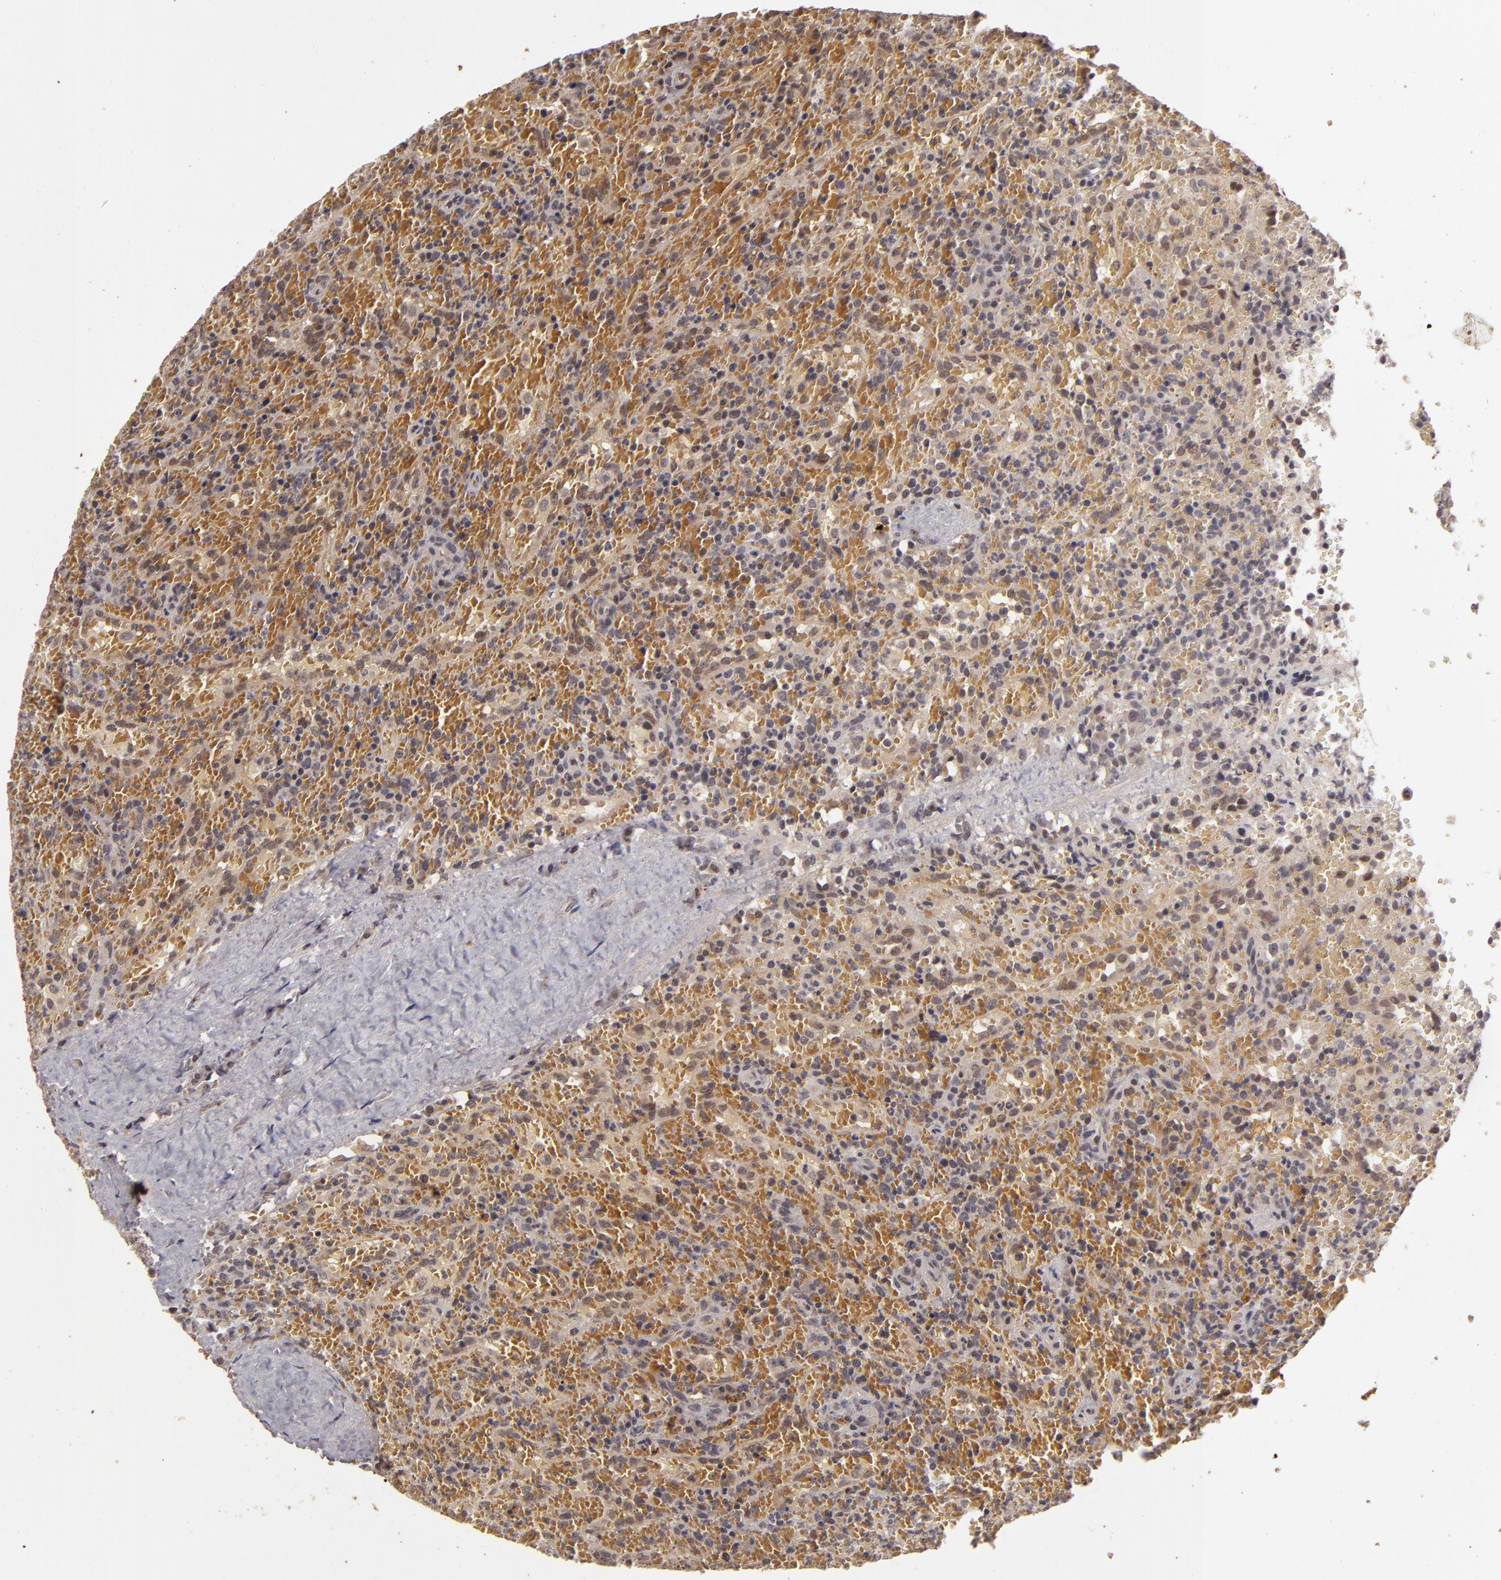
{"staining": {"intensity": "negative", "quantity": "none", "location": "none"}, "tissue": "lymphoma", "cell_type": "Tumor cells", "image_type": "cancer", "snomed": [{"axis": "morphology", "description": "Malignant lymphoma, non-Hodgkin's type, High grade"}, {"axis": "topography", "description": "Spleen"}, {"axis": "topography", "description": "Lymph node"}], "caption": "Tumor cells are negative for protein expression in human lymphoma.", "gene": "DFFA", "patient": {"sex": "female", "age": 70}}